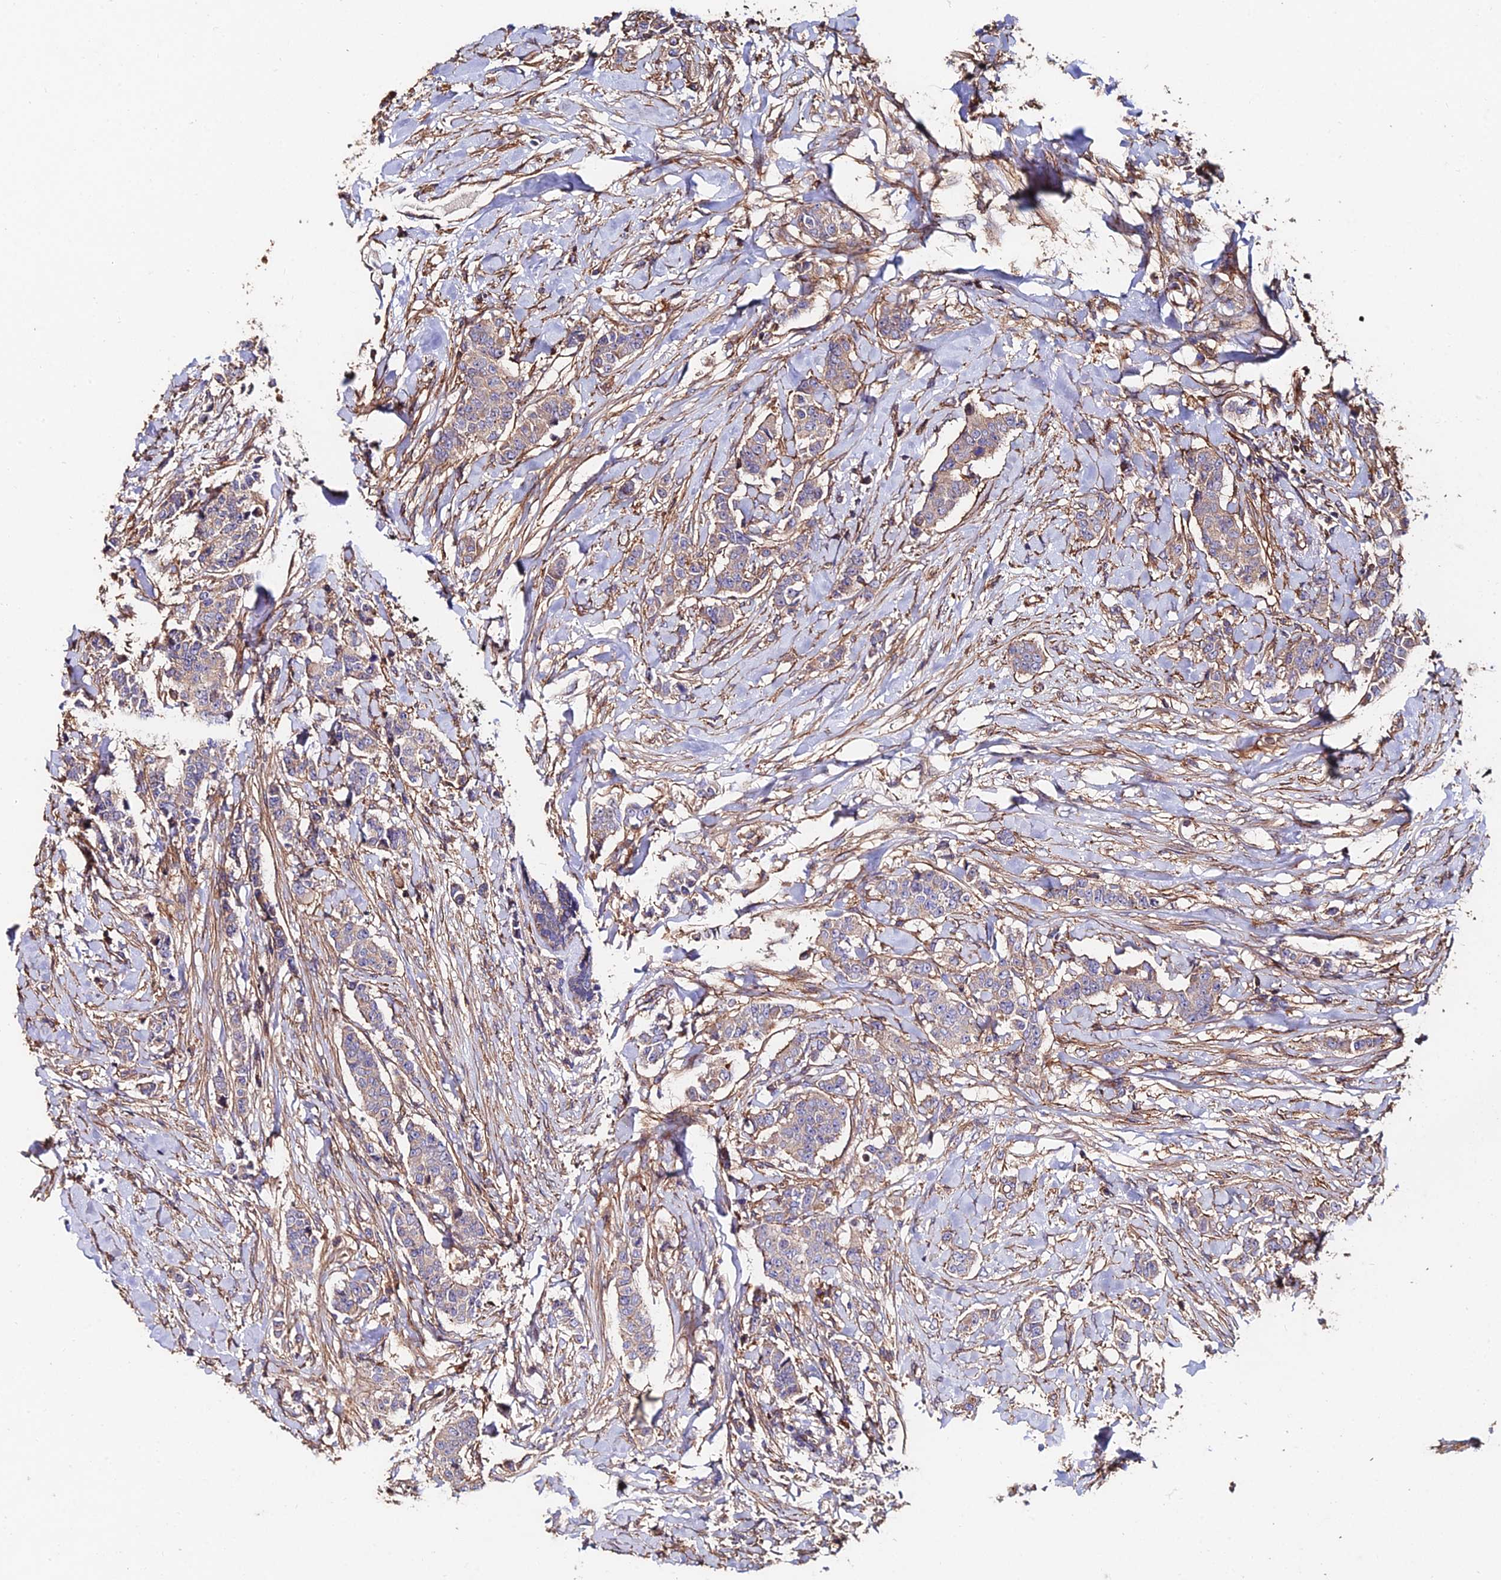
{"staining": {"intensity": "weak", "quantity": "25%-75%", "location": "cytoplasmic/membranous"}, "tissue": "breast cancer", "cell_type": "Tumor cells", "image_type": "cancer", "snomed": [{"axis": "morphology", "description": "Duct carcinoma"}, {"axis": "topography", "description": "Breast"}], "caption": "This is a micrograph of immunohistochemistry (IHC) staining of breast cancer (intraductal carcinoma), which shows weak positivity in the cytoplasmic/membranous of tumor cells.", "gene": "EXT1", "patient": {"sex": "female", "age": 40}}